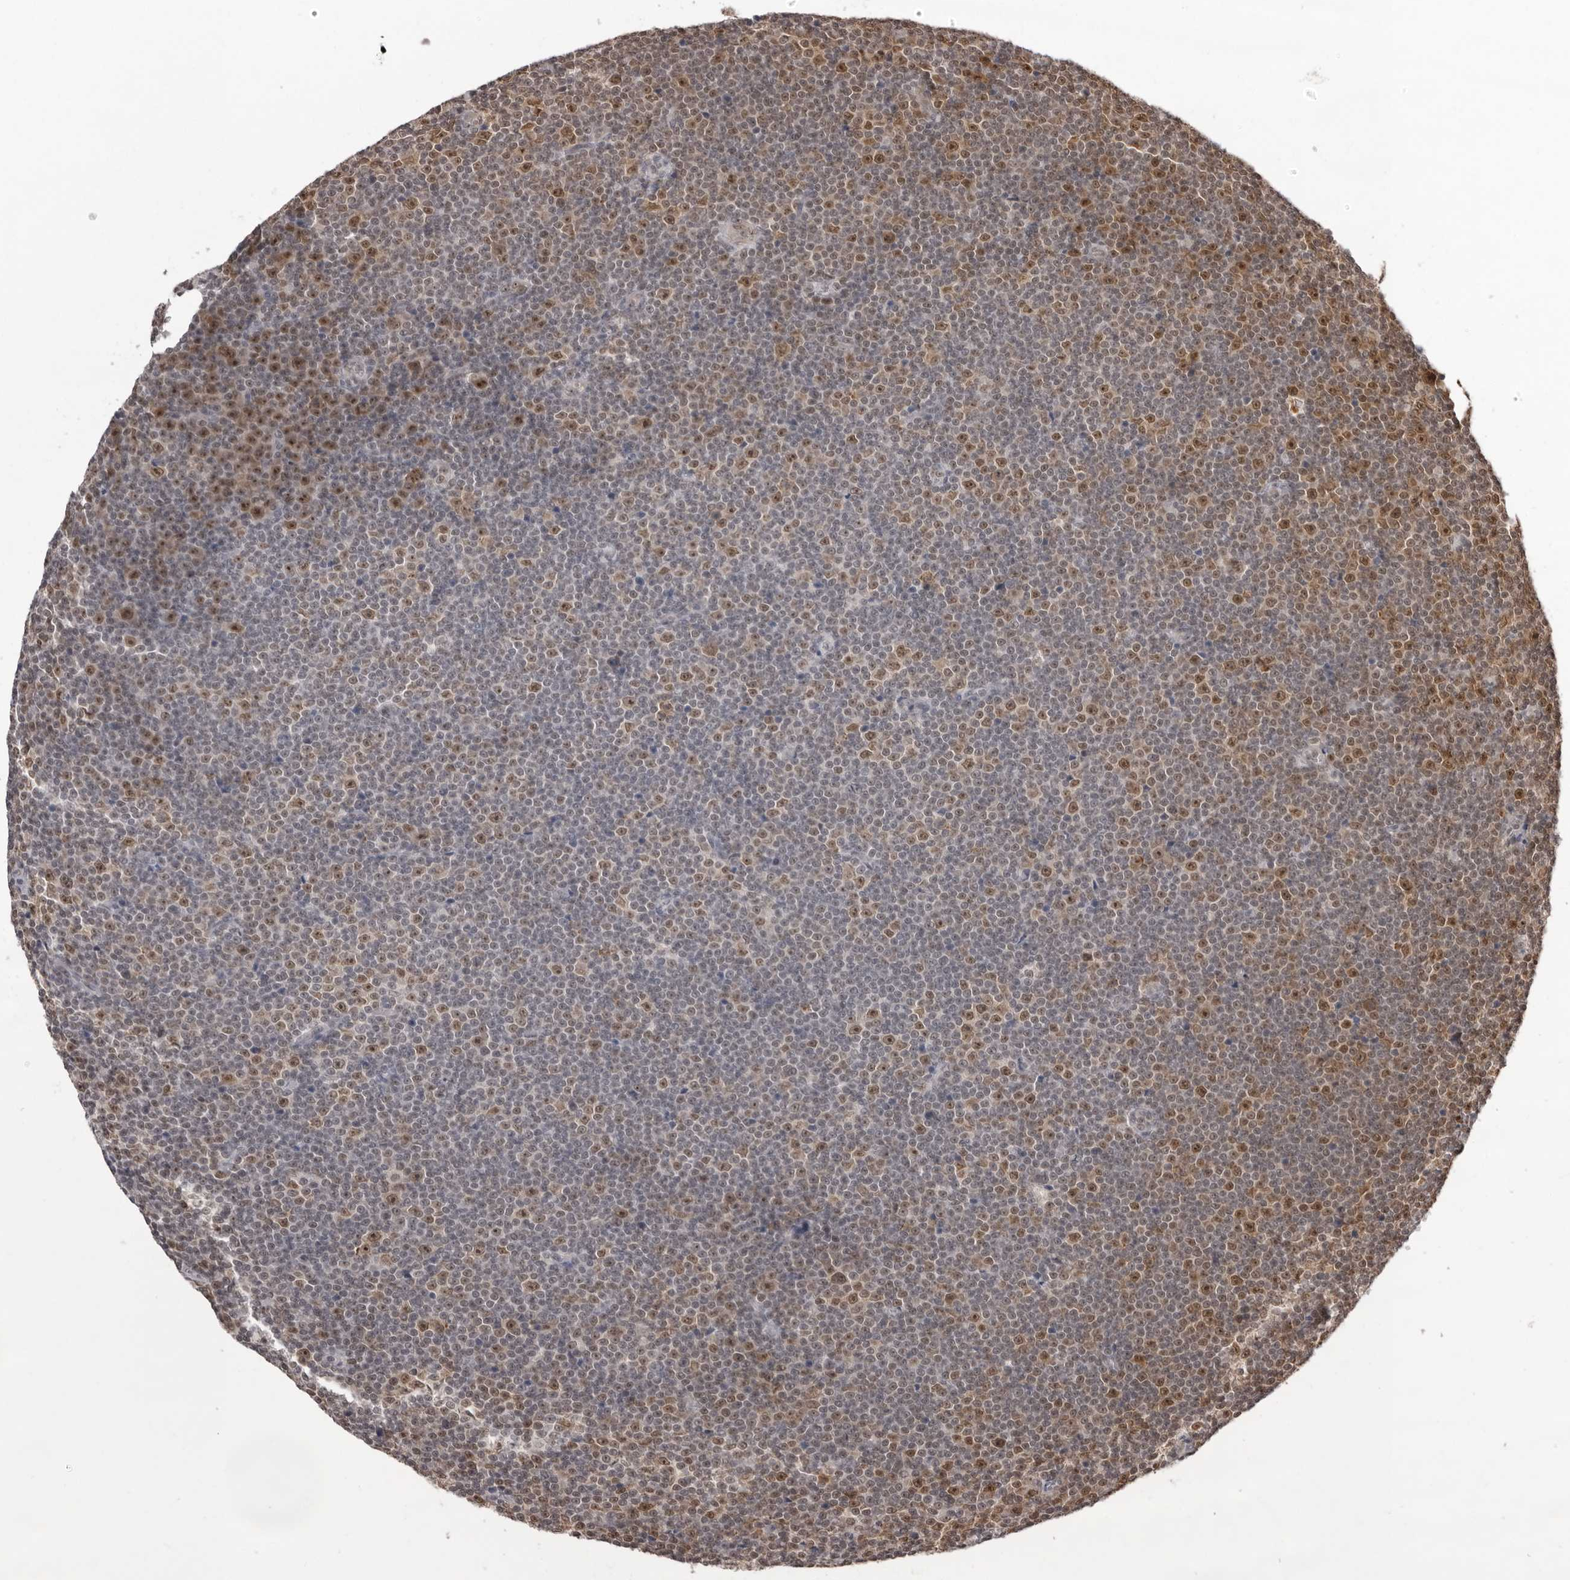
{"staining": {"intensity": "moderate", "quantity": ">75%", "location": "nuclear"}, "tissue": "lymphoma", "cell_type": "Tumor cells", "image_type": "cancer", "snomed": [{"axis": "morphology", "description": "Malignant lymphoma, non-Hodgkin's type, Low grade"}, {"axis": "topography", "description": "Lymph node"}], "caption": "Moderate nuclear protein expression is present in approximately >75% of tumor cells in lymphoma.", "gene": "EXOSC10", "patient": {"sex": "female", "age": 67}}